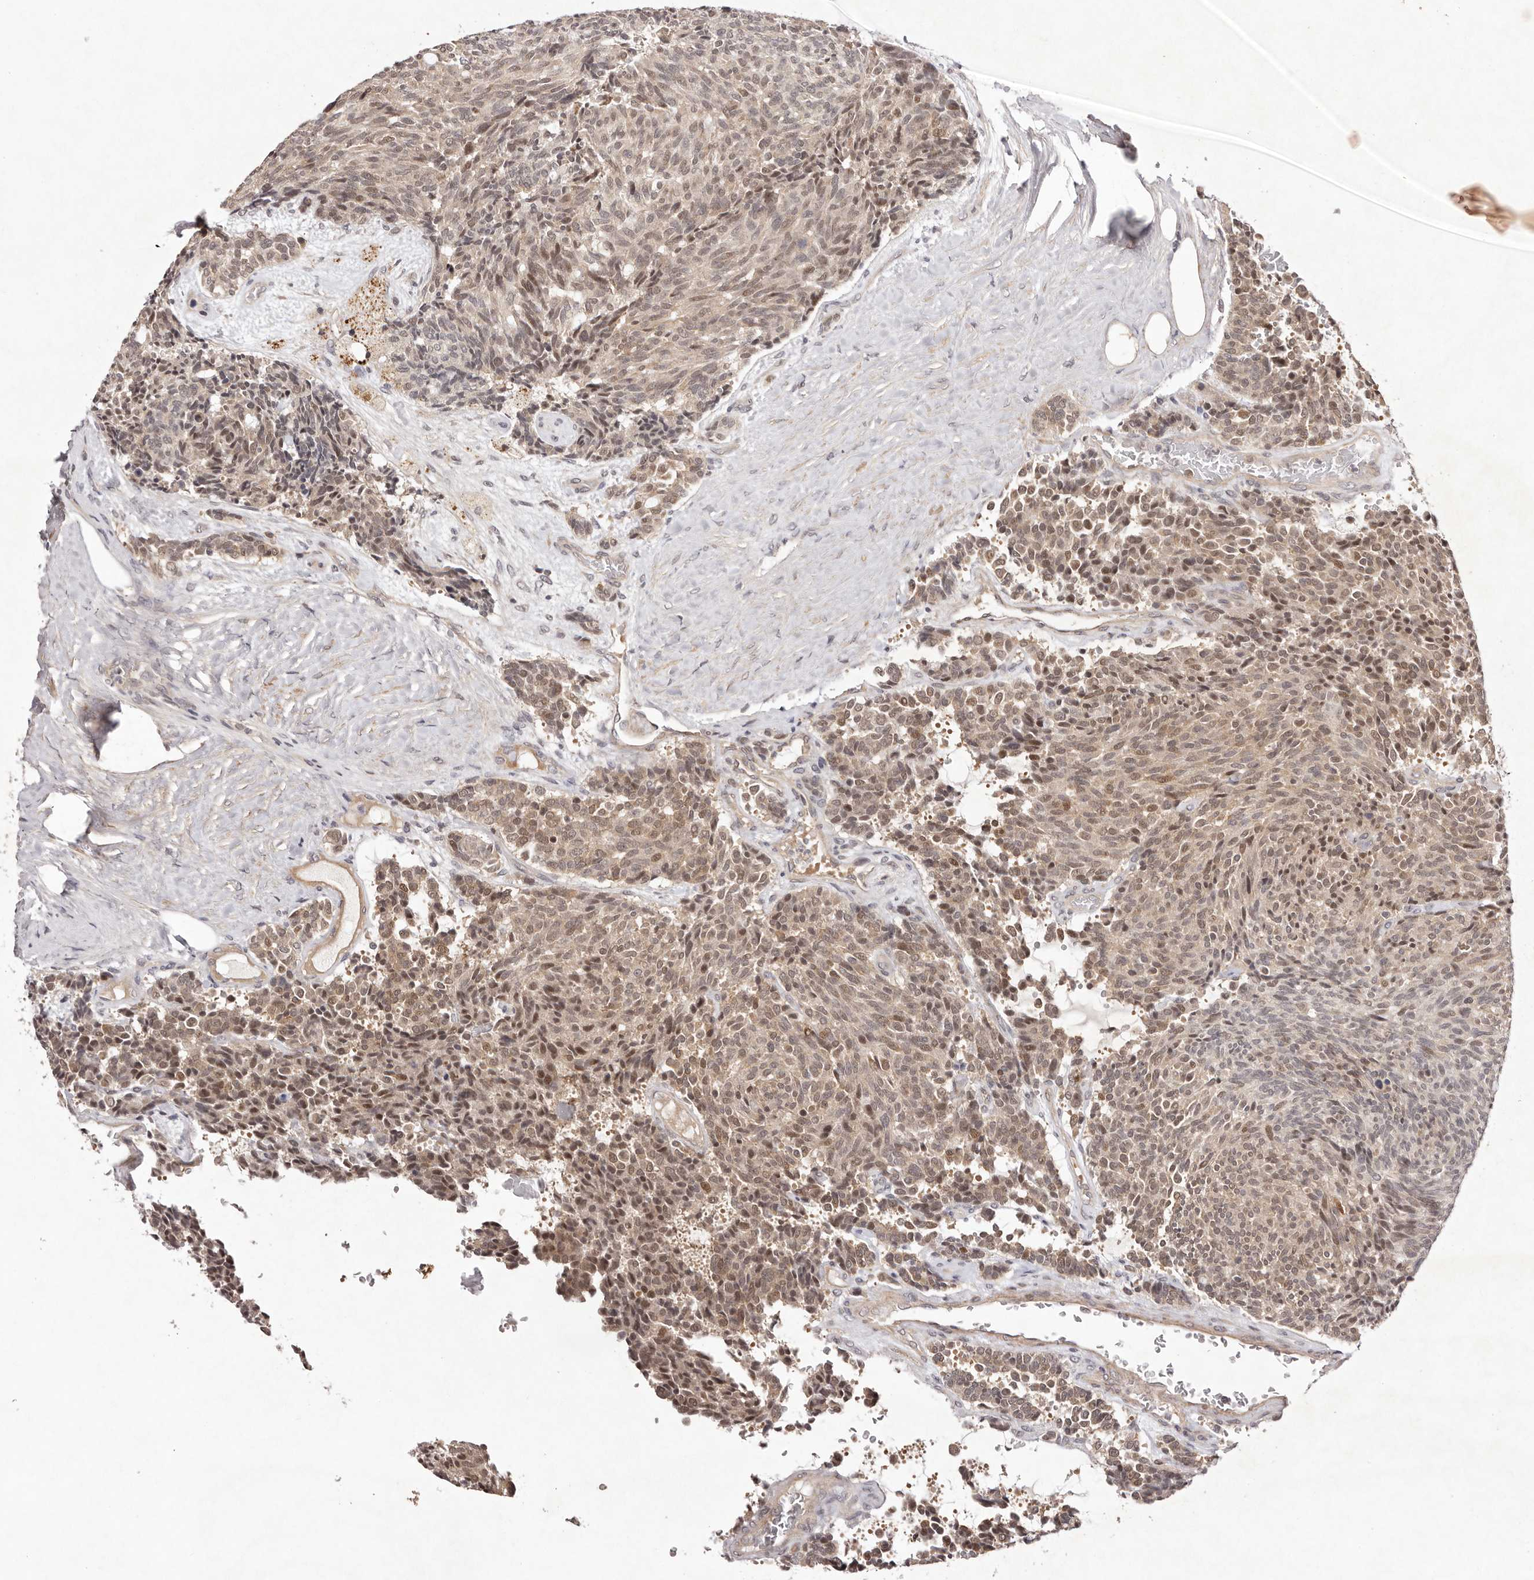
{"staining": {"intensity": "weak", "quantity": ">75%", "location": "cytoplasmic/membranous,nuclear"}, "tissue": "carcinoid", "cell_type": "Tumor cells", "image_type": "cancer", "snomed": [{"axis": "morphology", "description": "Carcinoid, malignant, NOS"}, {"axis": "topography", "description": "Pancreas"}], "caption": "Weak cytoplasmic/membranous and nuclear protein staining is appreciated in about >75% of tumor cells in carcinoid. The protein of interest is stained brown, and the nuclei are stained in blue (DAB (3,3'-diaminobenzidine) IHC with brightfield microscopy, high magnification).", "gene": "BUD31", "patient": {"sex": "female", "age": 54}}